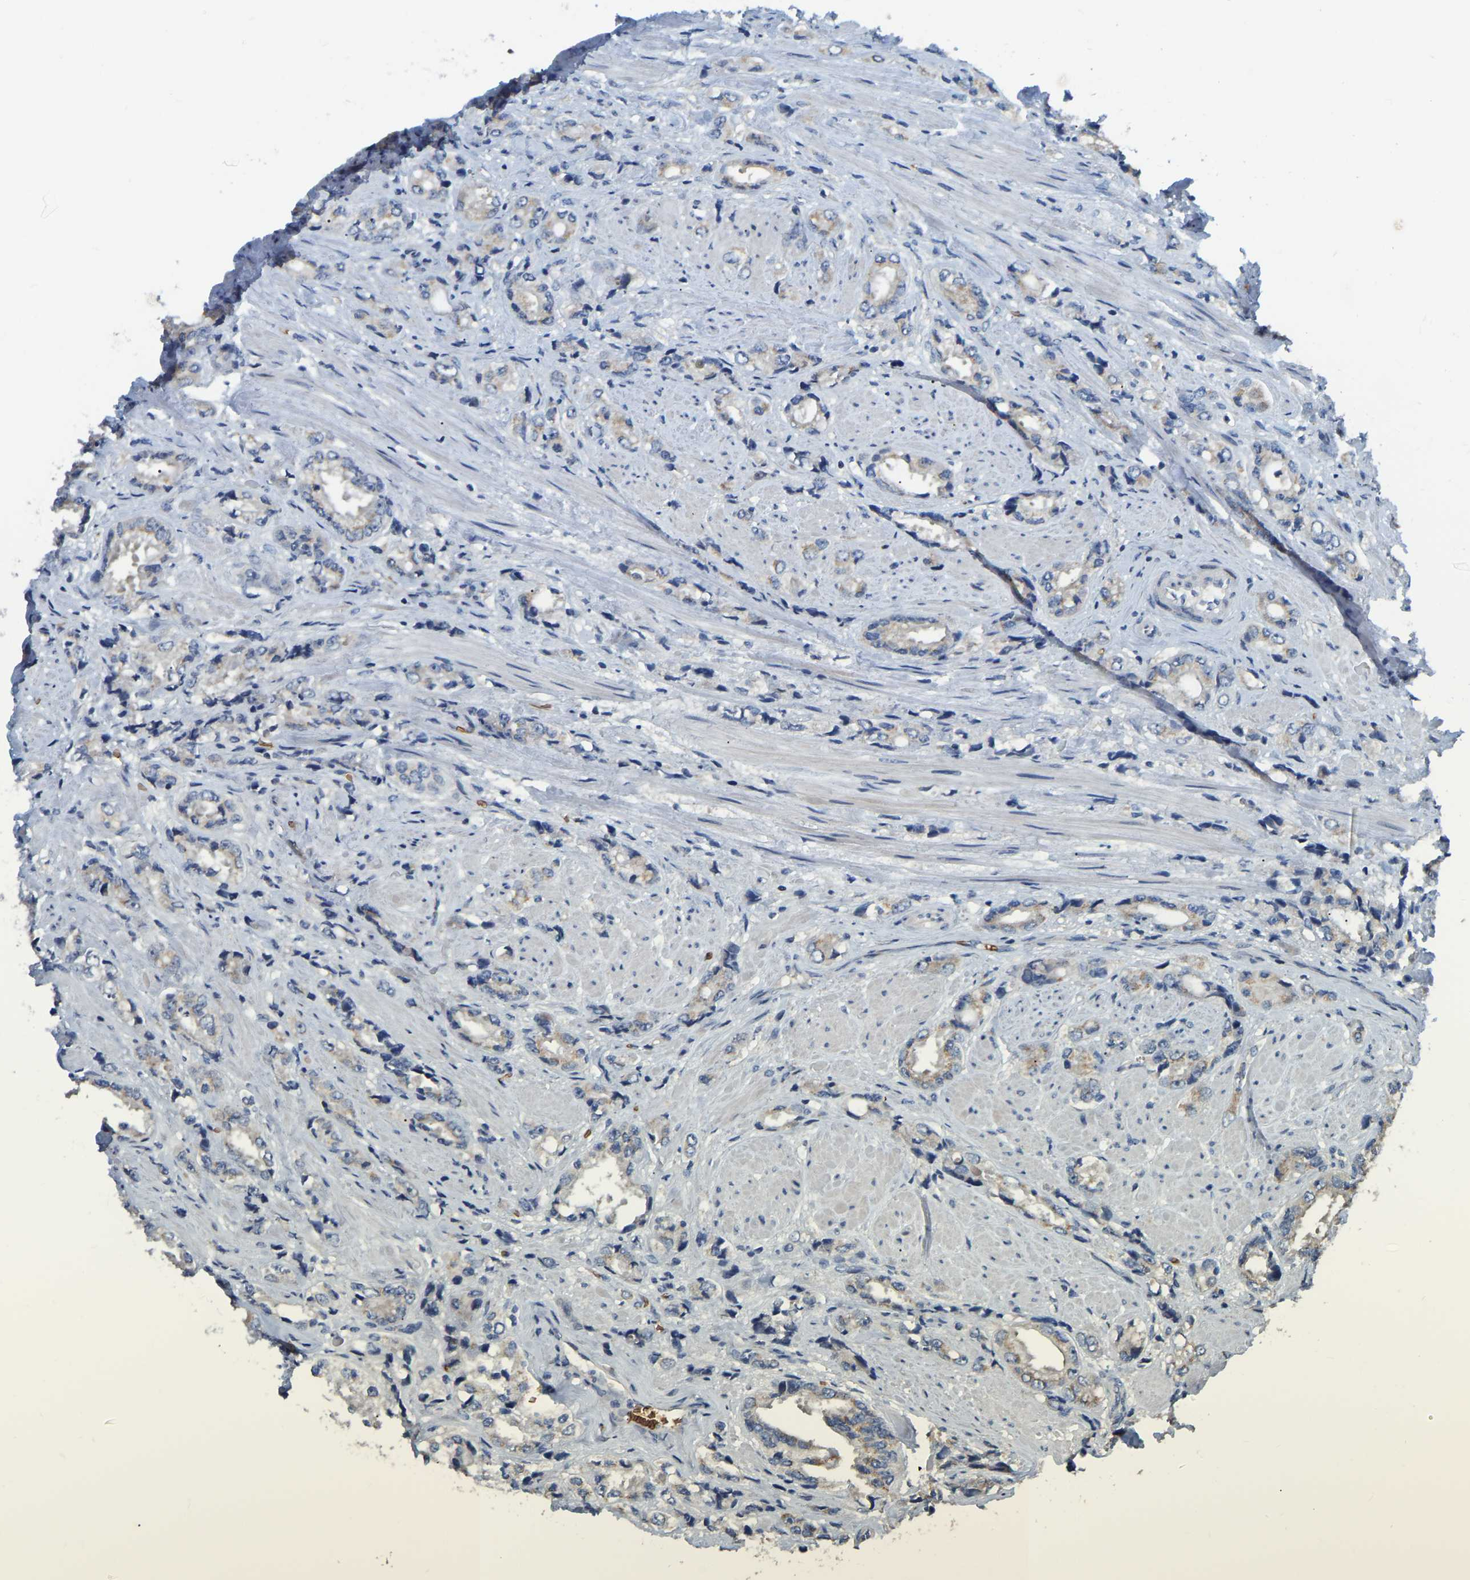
{"staining": {"intensity": "weak", "quantity": "<25%", "location": "cytoplasmic/membranous"}, "tissue": "prostate cancer", "cell_type": "Tumor cells", "image_type": "cancer", "snomed": [{"axis": "morphology", "description": "Adenocarcinoma, High grade"}, {"axis": "topography", "description": "Prostate"}], "caption": "The immunohistochemistry histopathology image has no significant expression in tumor cells of prostate cancer tissue.", "gene": "CFAP298", "patient": {"sex": "male", "age": 61}}